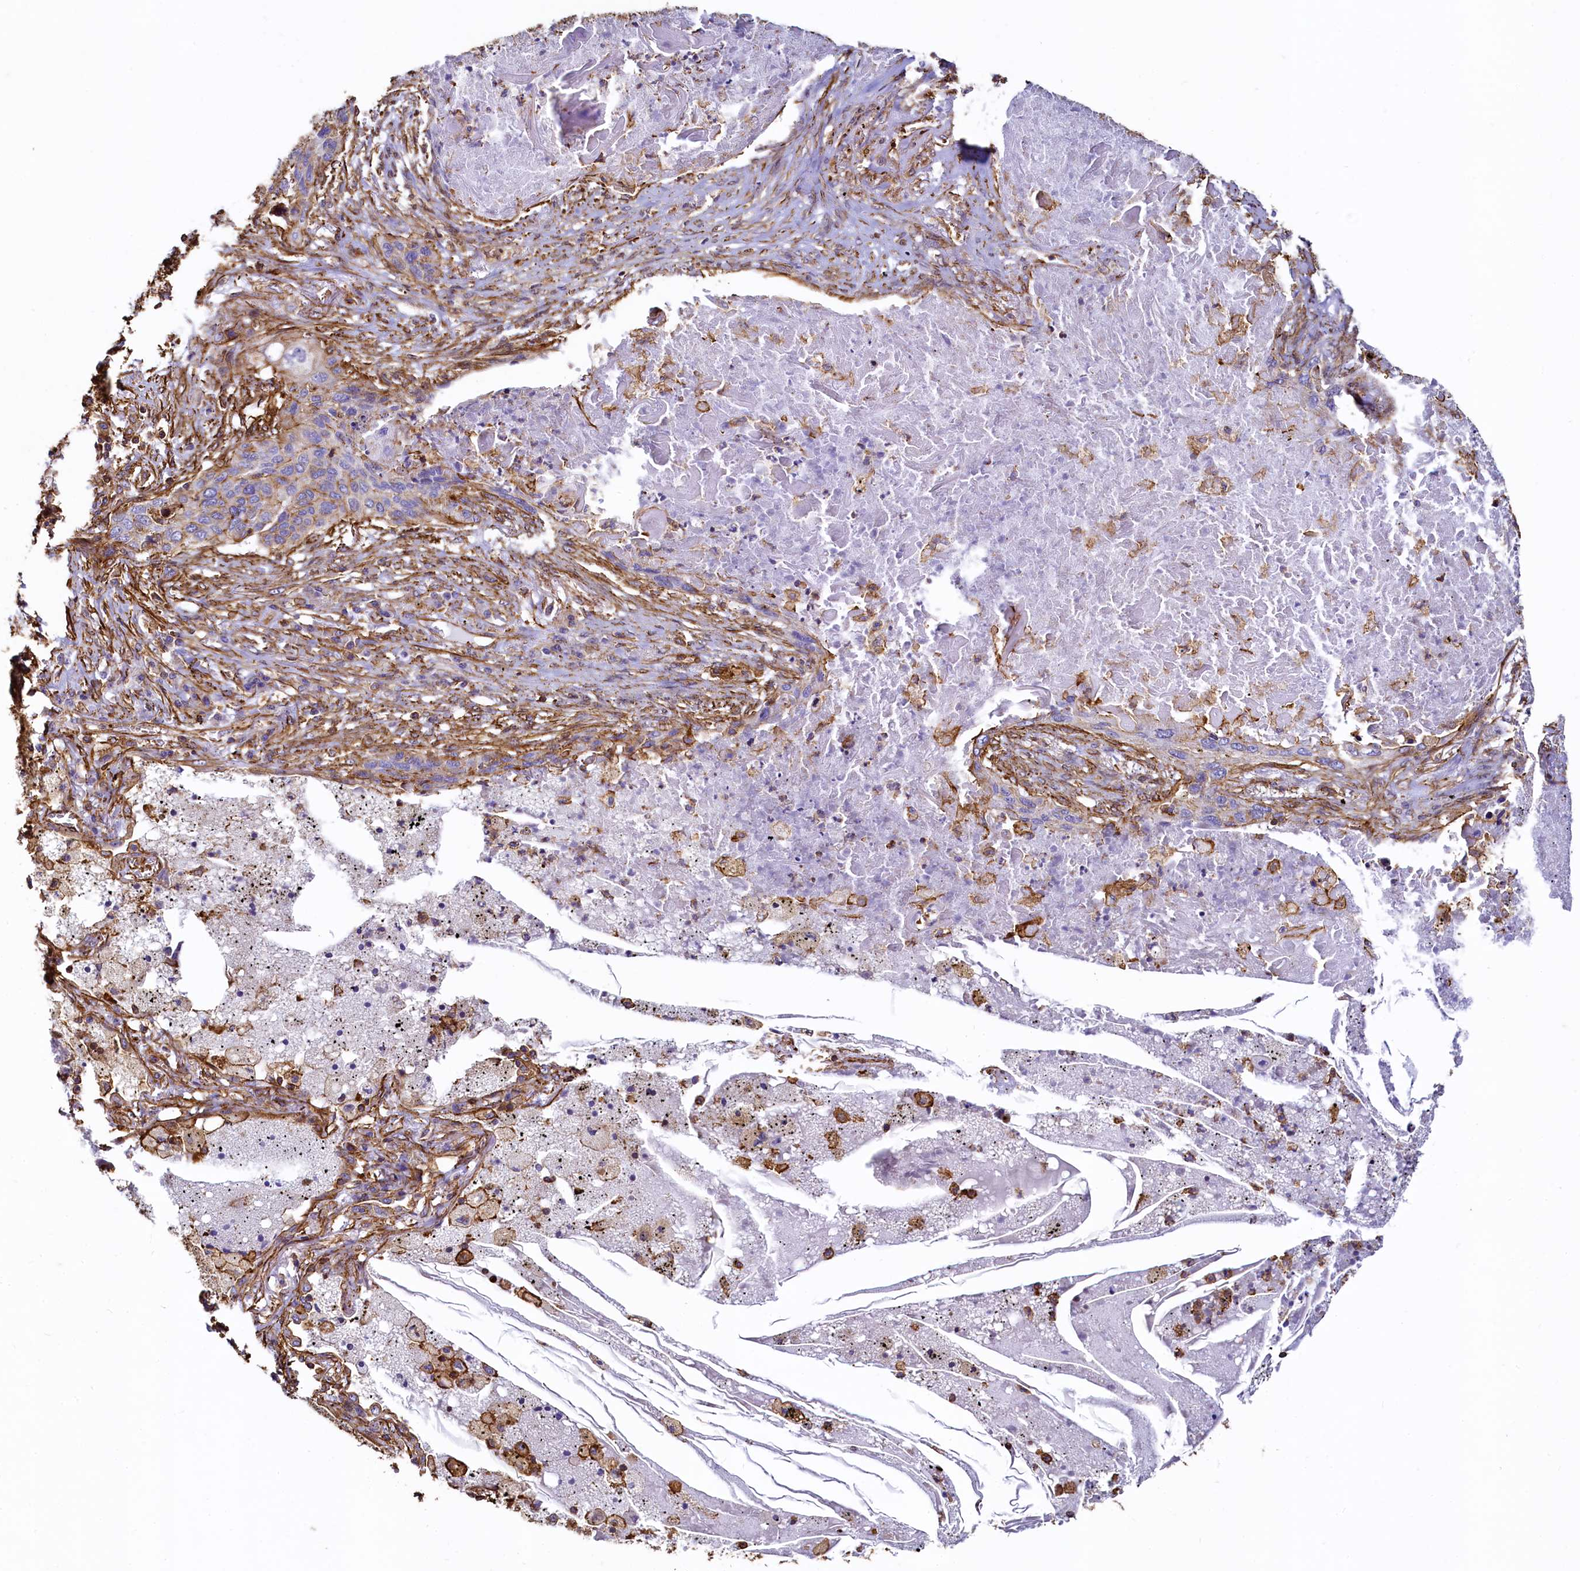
{"staining": {"intensity": "moderate", "quantity": "<25%", "location": "cytoplasmic/membranous"}, "tissue": "lung cancer", "cell_type": "Tumor cells", "image_type": "cancer", "snomed": [{"axis": "morphology", "description": "Squamous cell carcinoma, NOS"}, {"axis": "topography", "description": "Lung"}], "caption": "DAB (3,3'-diaminobenzidine) immunohistochemical staining of lung squamous cell carcinoma shows moderate cytoplasmic/membranous protein expression in about <25% of tumor cells. (brown staining indicates protein expression, while blue staining denotes nuclei).", "gene": "THBS1", "patient": {"sex": "female", "age": 63}}